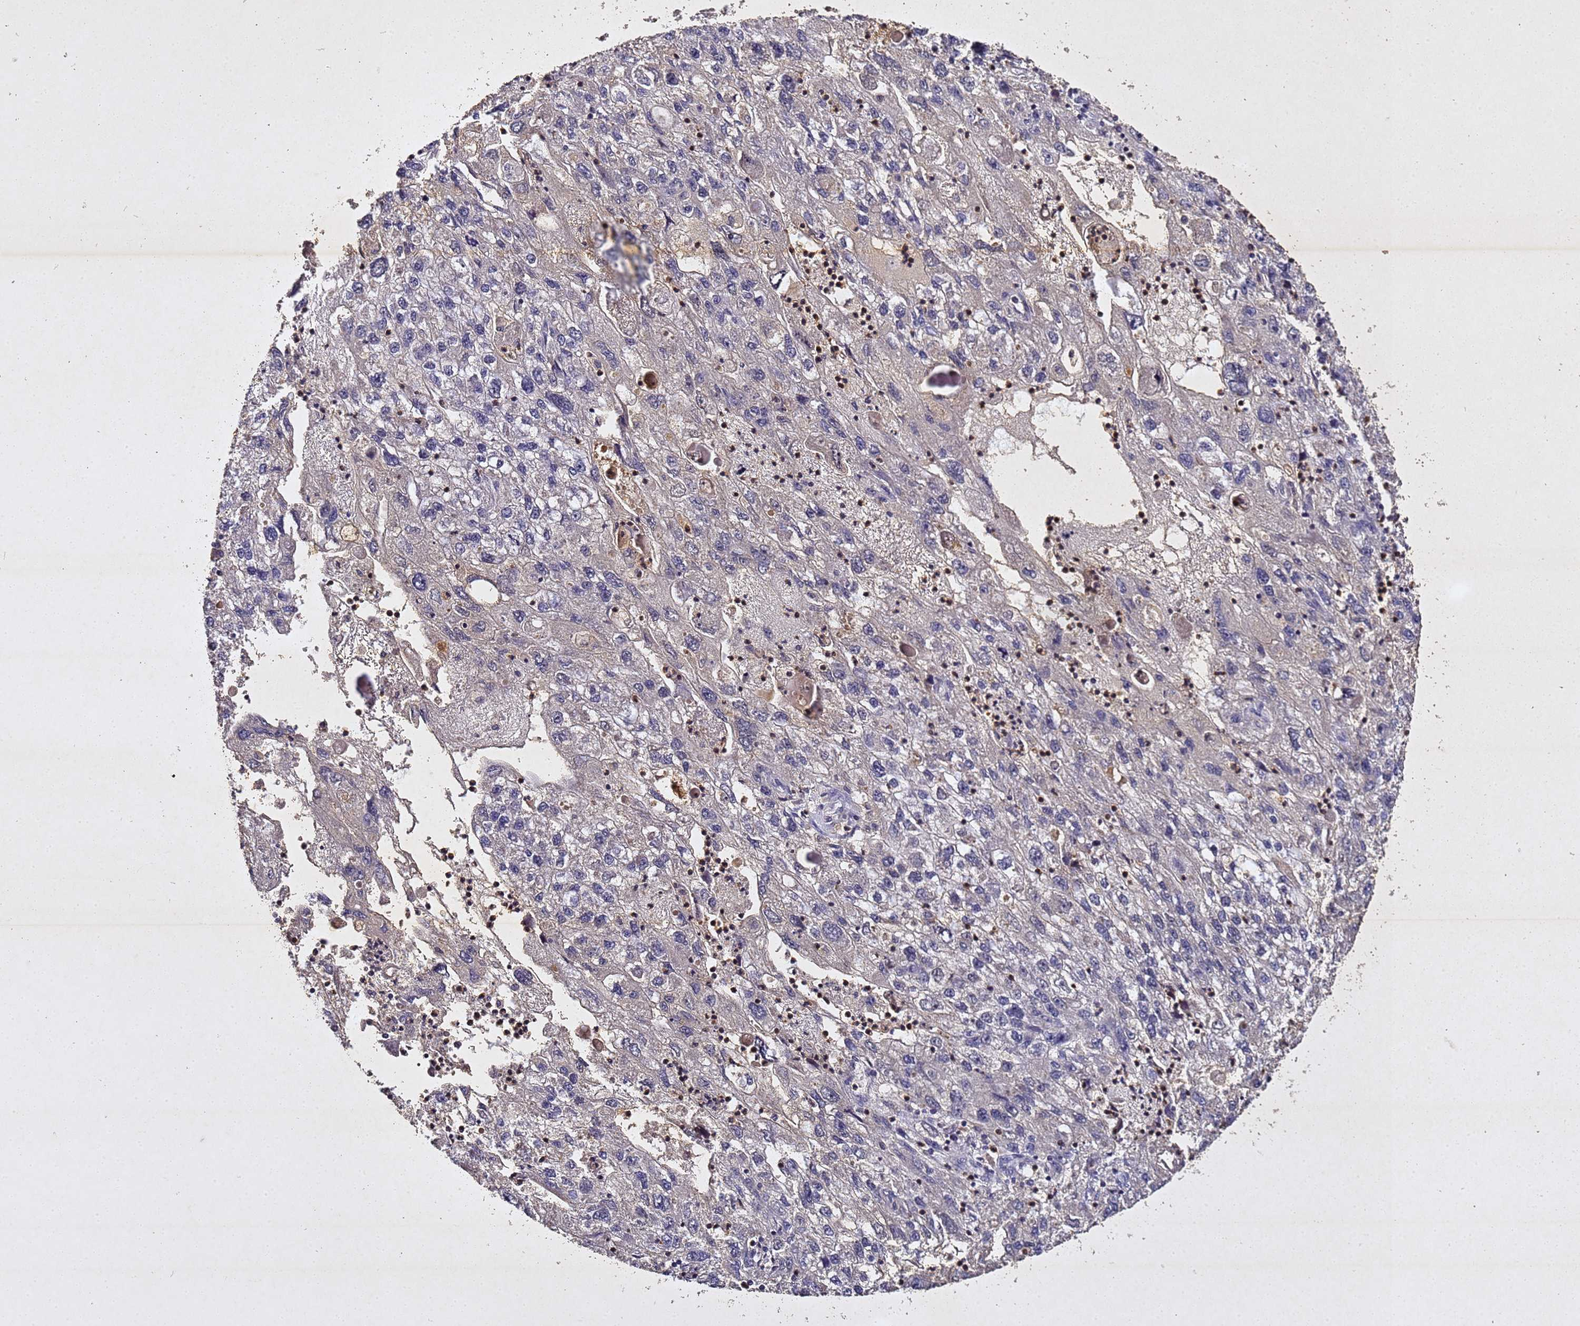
{"staining": {"intensity": "negative", "quantity": "none", "location": "none"}, "tissue": "endometrial cancer", "cell_type": "Tumor cells", "image_type": "cancer", "snomed": [{"axis": "morphology", "description": "Adenocarcinoma, NOS"}, {"axis": "topography", "description": "Endometrium"}], "caption": "DAB (3,3'-diaminobenzidine) immunohistochemical staining of endometrial cancer exhibits no significant positivity in tumor cells.", "gene": "SV2B", "patient": {"sex": "female", "age": 49}}